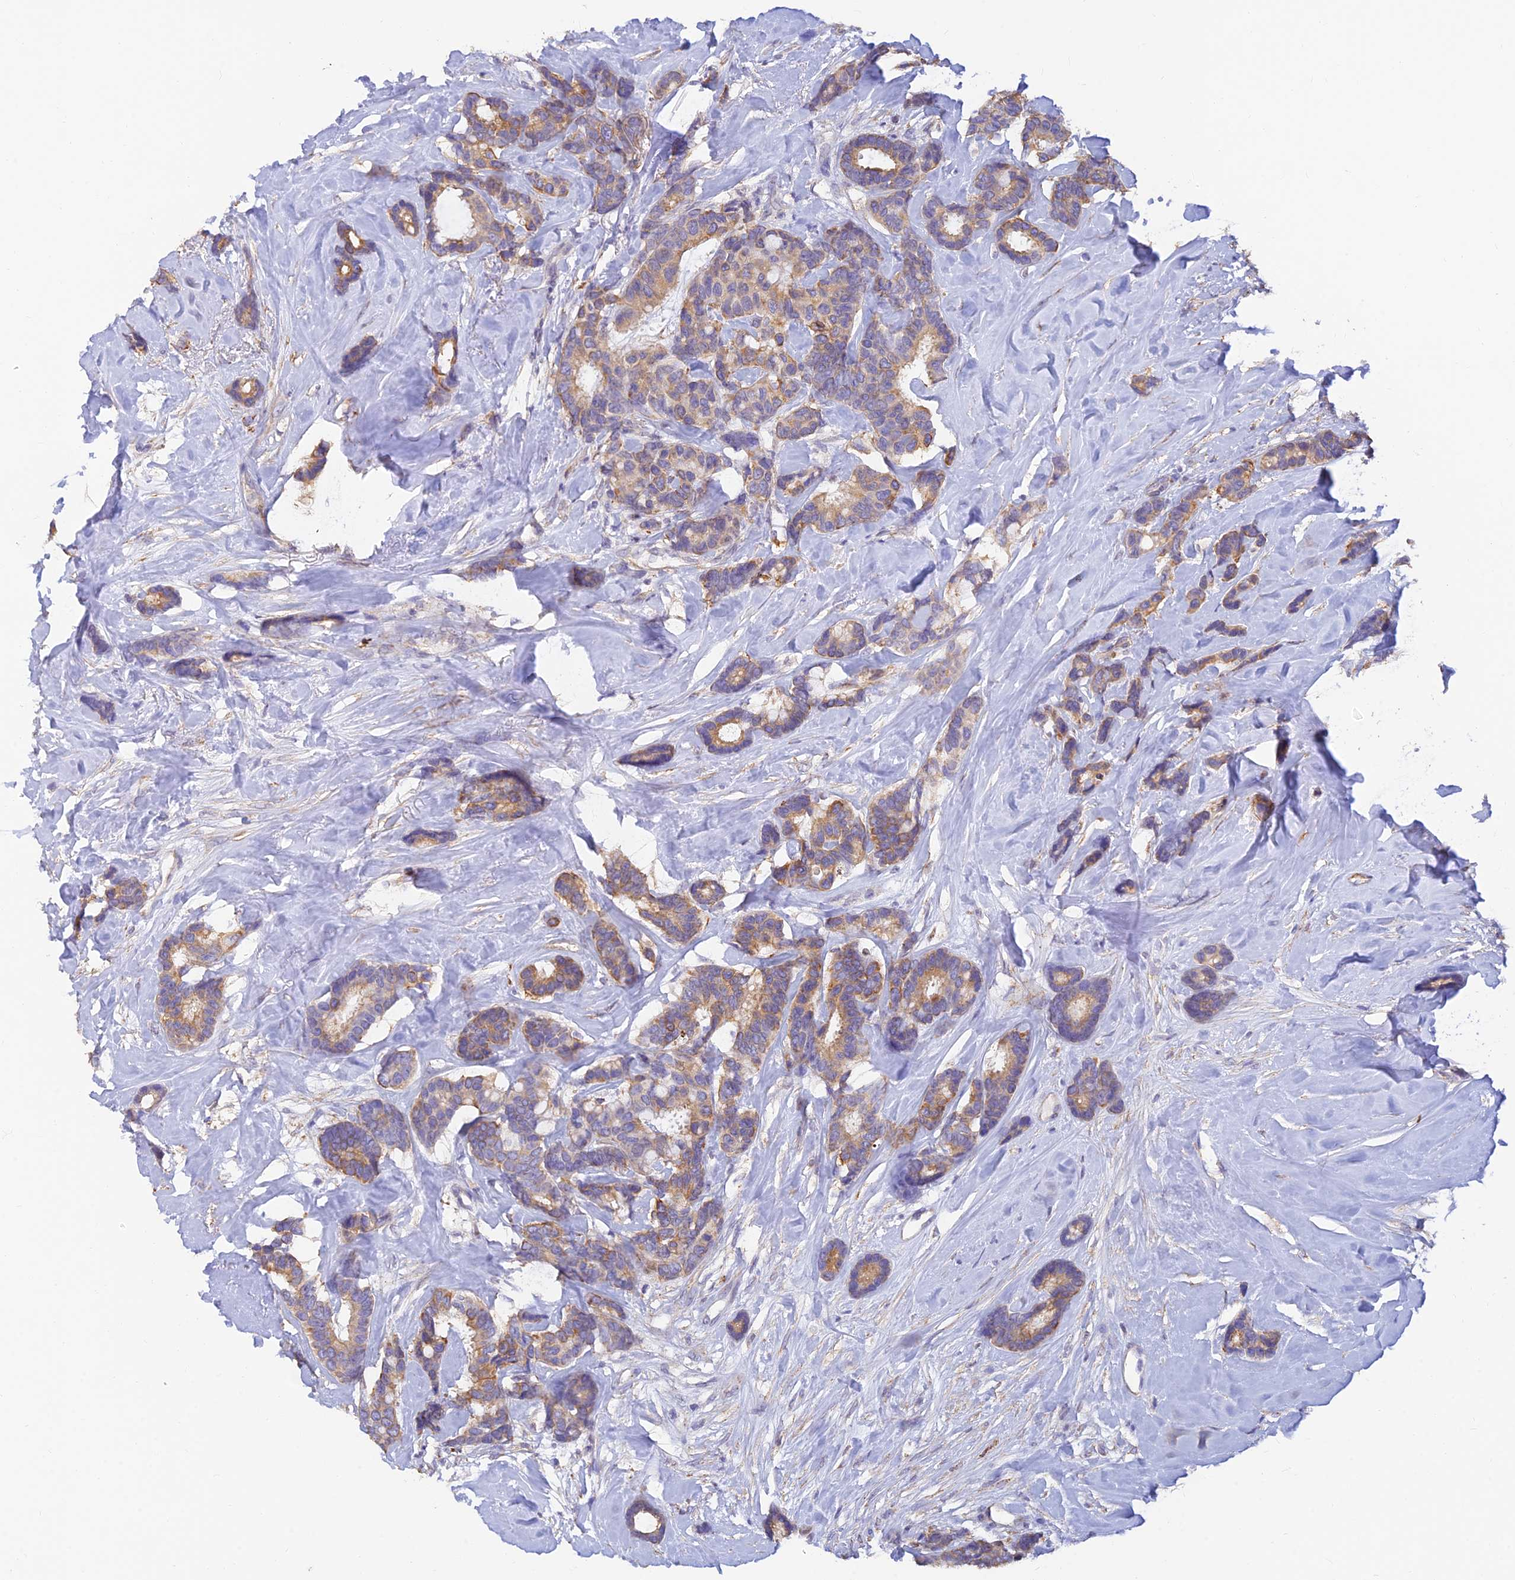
{"staining": {"intensity": "moderate", "quantity": "25%-75%", "location": "cytoplasmic/membranous"}, "tissue": "breast cancer", "cell_type": "Tumor cells", "image_type": "cancer", "snomed": [{"axis": "morphology", "description": "Duct carcinoma"}, {"axis": "topography", "description": "Breast"}], "caption": "Breast cancer (intraductal carcinoma) stained with a brown dye shows moderate cytoplasmic/membranous positive staining in approximately 25%-75% of tumor cells.", "gene": "ALDH1L2", "patient": {"sex": "female", "age": 87}}